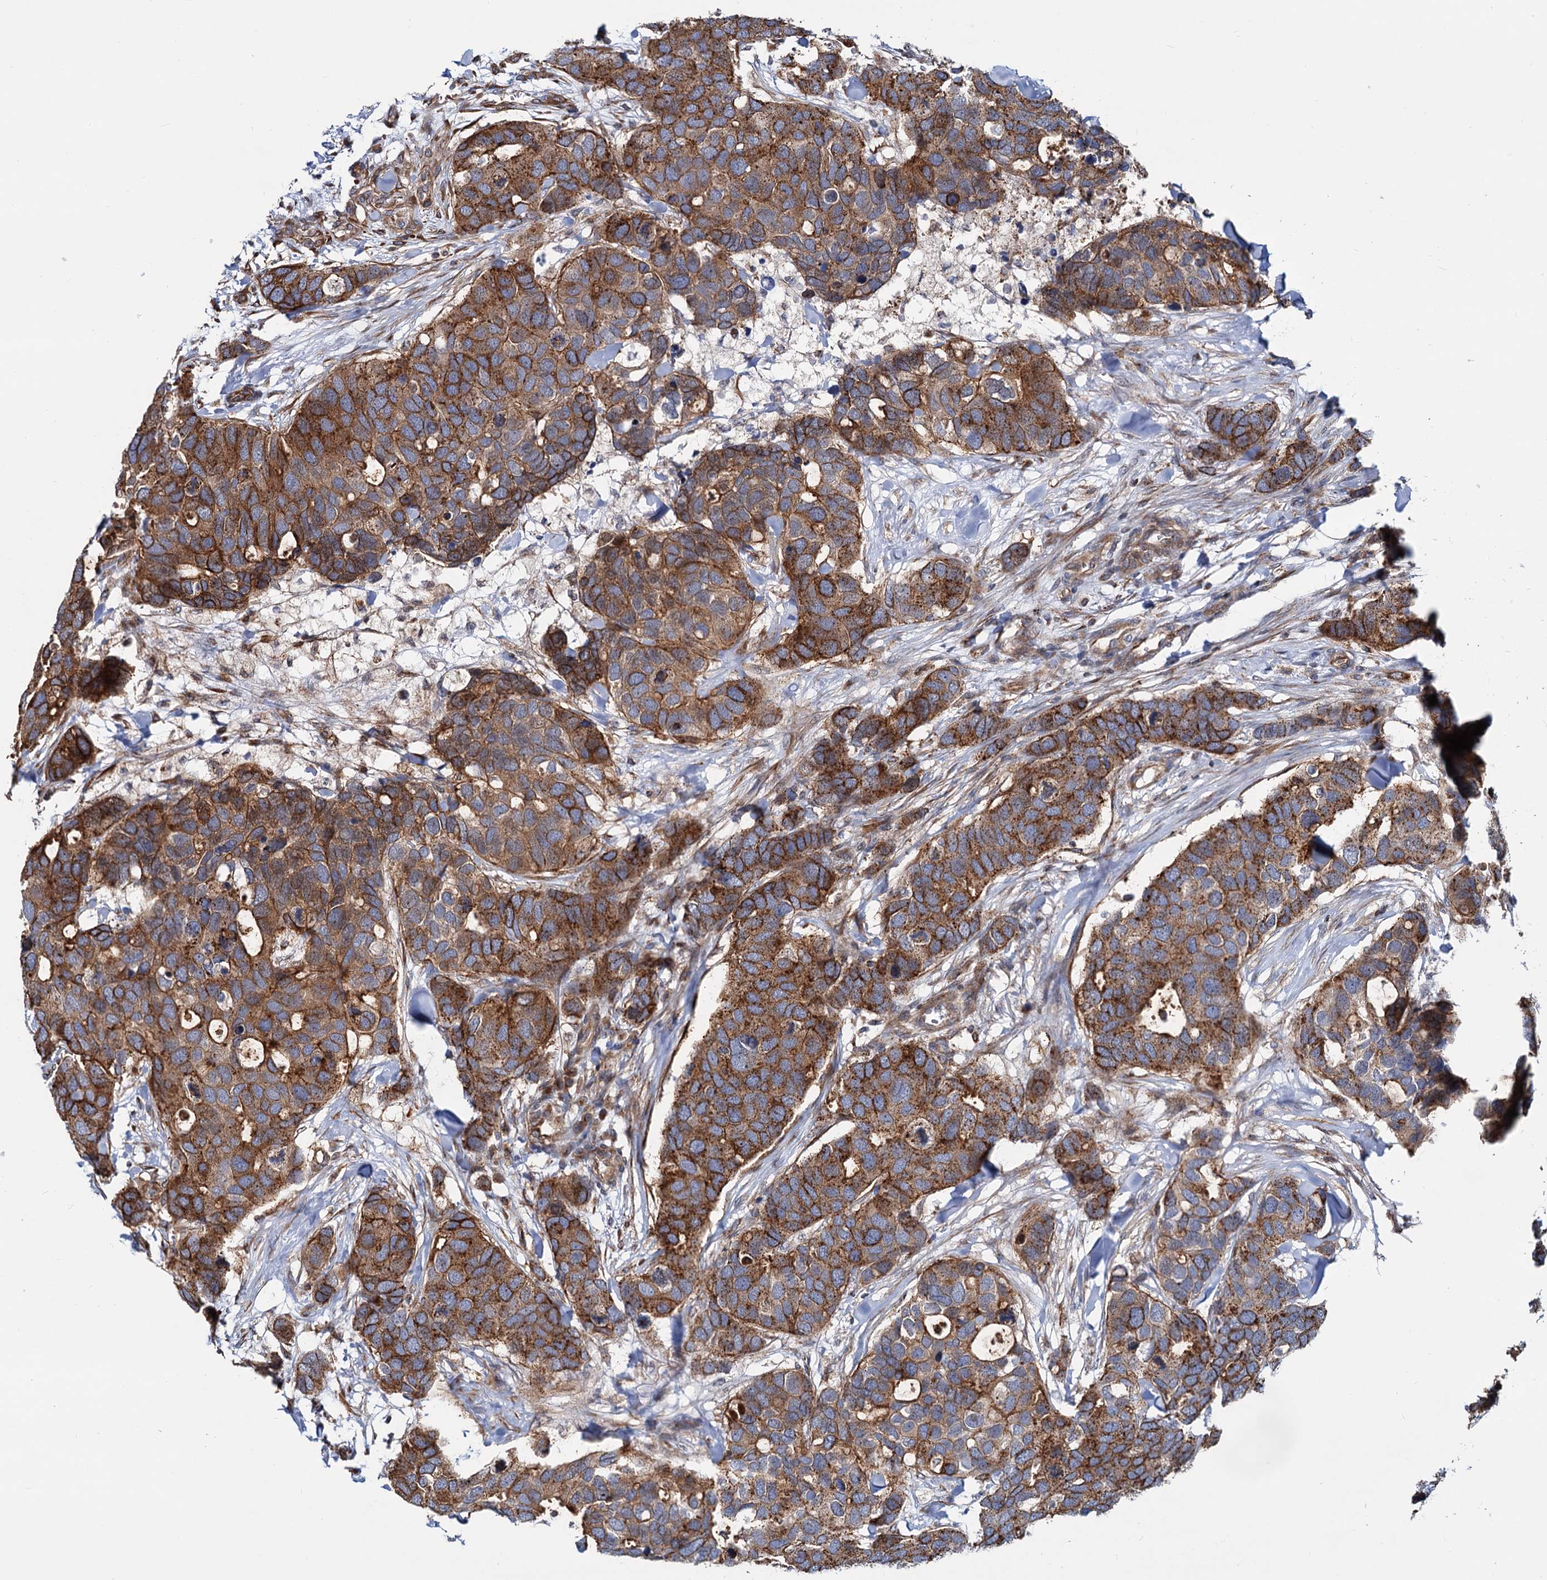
{"staining": {"intensity": "moderate", "quantity": ">75%", "location": "cytoplasmic/membranous"}, "tissue": "breast cancer", "cell_type": "Tumor cells", "image_type": "cancer", "snomed": [{"axis": "morphology", "description": "Duct carcinoma"}, {"axis": "topography", "description": "Breast"}], "caption": "High-power microscopy captured an immunohistochemistry photomicrograph of breast invasive ductal carcinoma, revealing moderate cytoplasmic/membranous positivity in about >75% of tumor cells.", "gene": "PSEN1", "patient": {"sex": "female", "age": 83}}